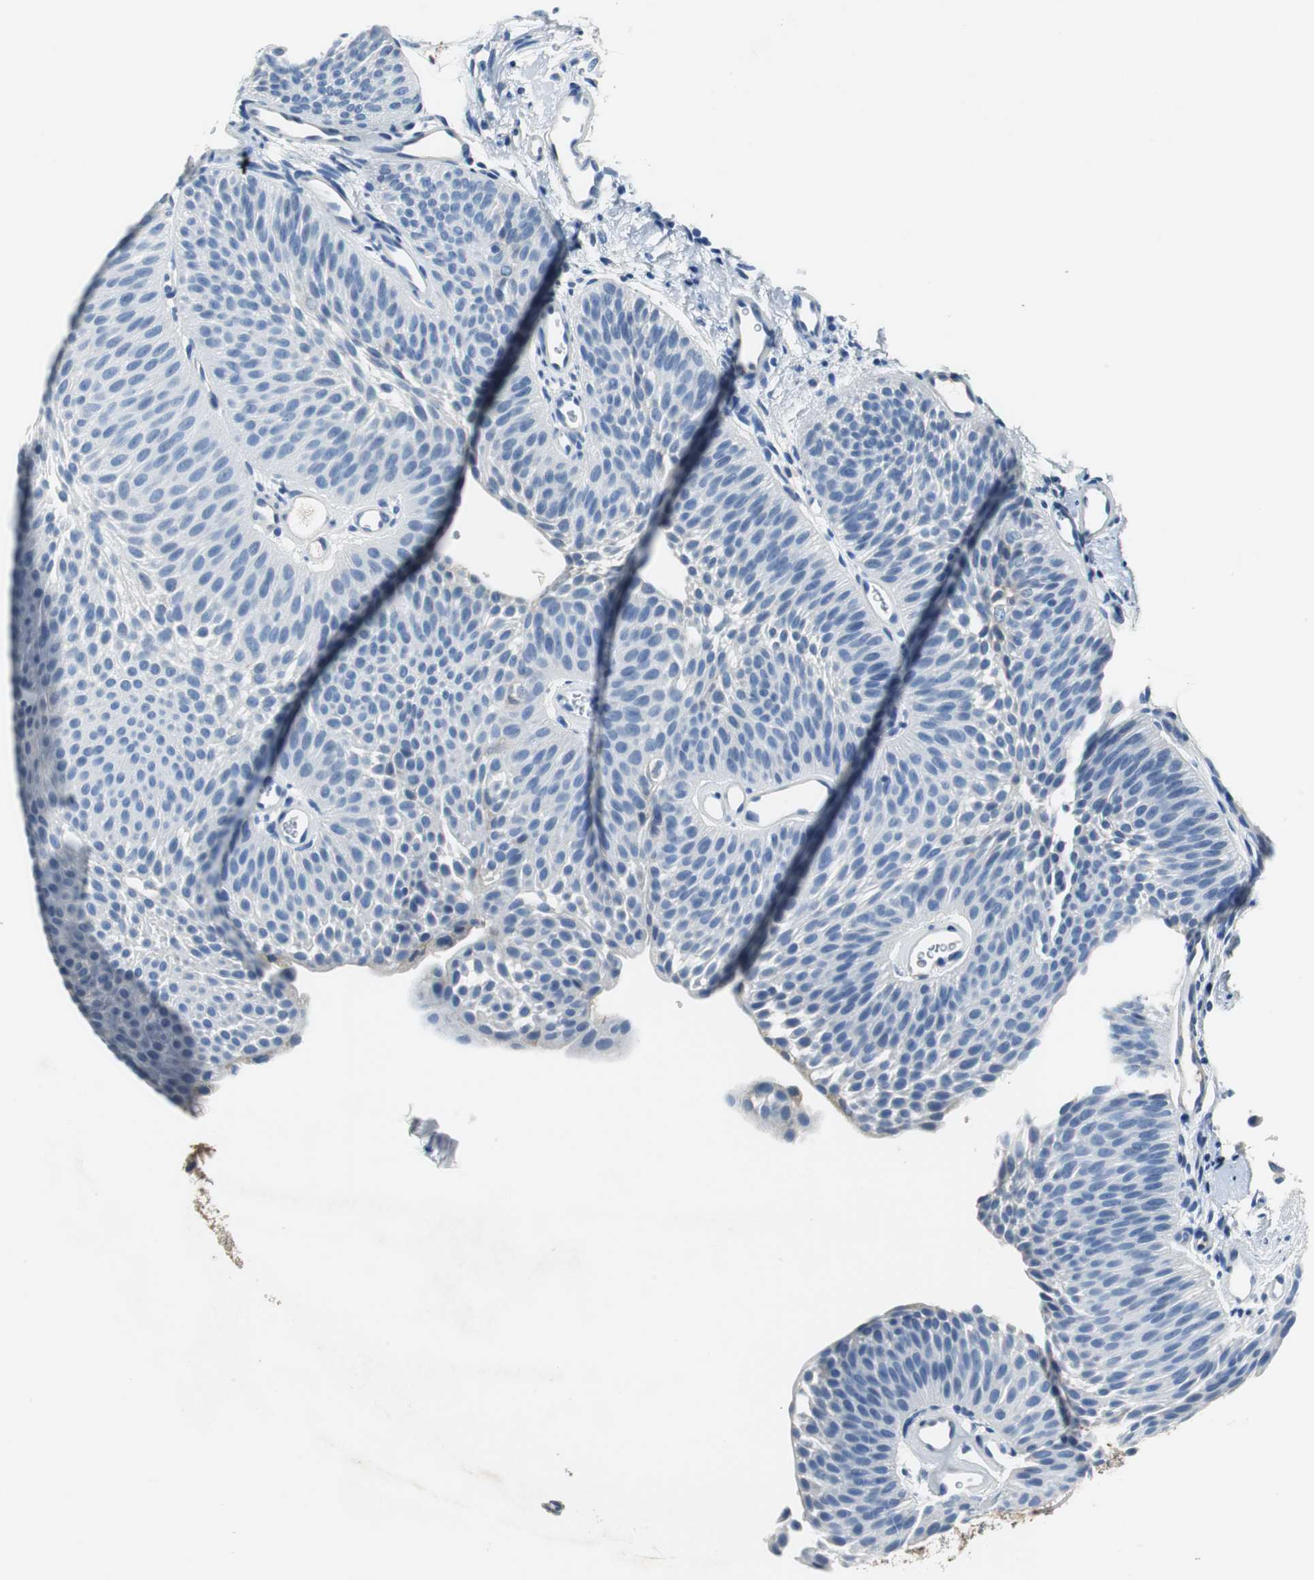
{"staining": {"intensity": "negative", "quantity": "none", "location": "none"}, "tissue": "urothelial cancer", "cell_type": "Tumor cells", "image_type": "cancer", "snomed": [{"axis": "morphology", "description": "Urothelial carcinoma, Low grade"}, {"axis": "topography", "description": "Urinary bladder"}], "caption": "Immunohistochemical staining of human urothelial cancer exhibits no significant positivity in tumor cells. The staining was performed using DAB (3,3'-diaminobenzidine) to visualize the protein expression in brown, while the nuclei were stained in blue with hematoxylin (Magnification: 20x).", "gene": "ORM1", "patient": {"sex": "female", "age": 60}}